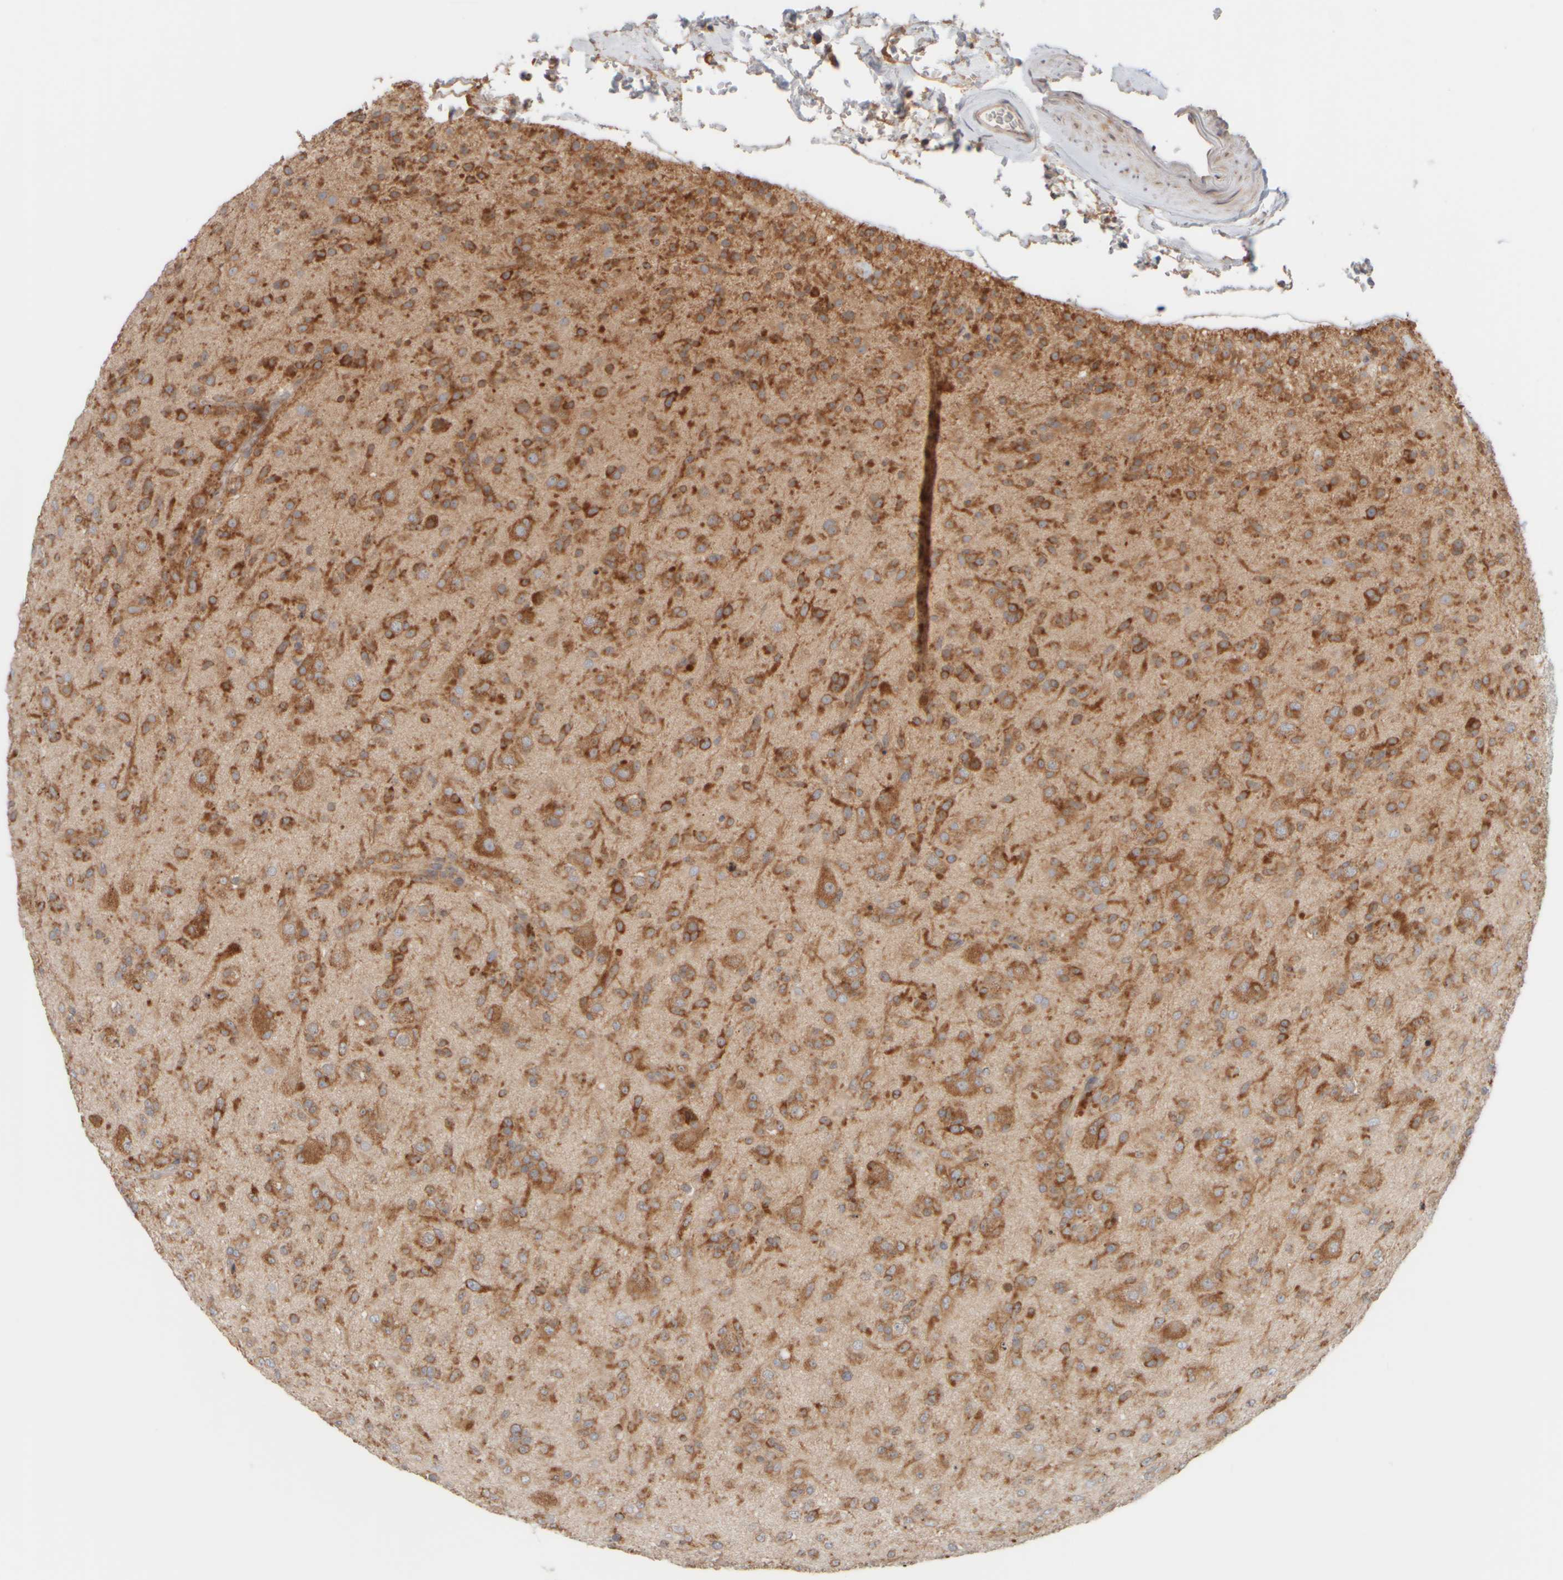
{"staining": {"intensity": "strong", "quantity": ">75%", "location": "cytoplasmic/membranous"}, "tissue": "glioma", "cell_type": "Tumor cells", "image_type": "cancer", "snomed": [{"axis": "morphology", "description": "Glioma, malignant, Low grade"}, {"axis": "topography", "description": "Brain"}], "caption": "A histopathology image showing strong cytoplasmic/membranous positivity in approximately >75% of tumor cells in glioma, as visualized by brown immunohistochemical staining.", "gene": "EIF2B3", "patient": {"sex": "male", "age": 65}}